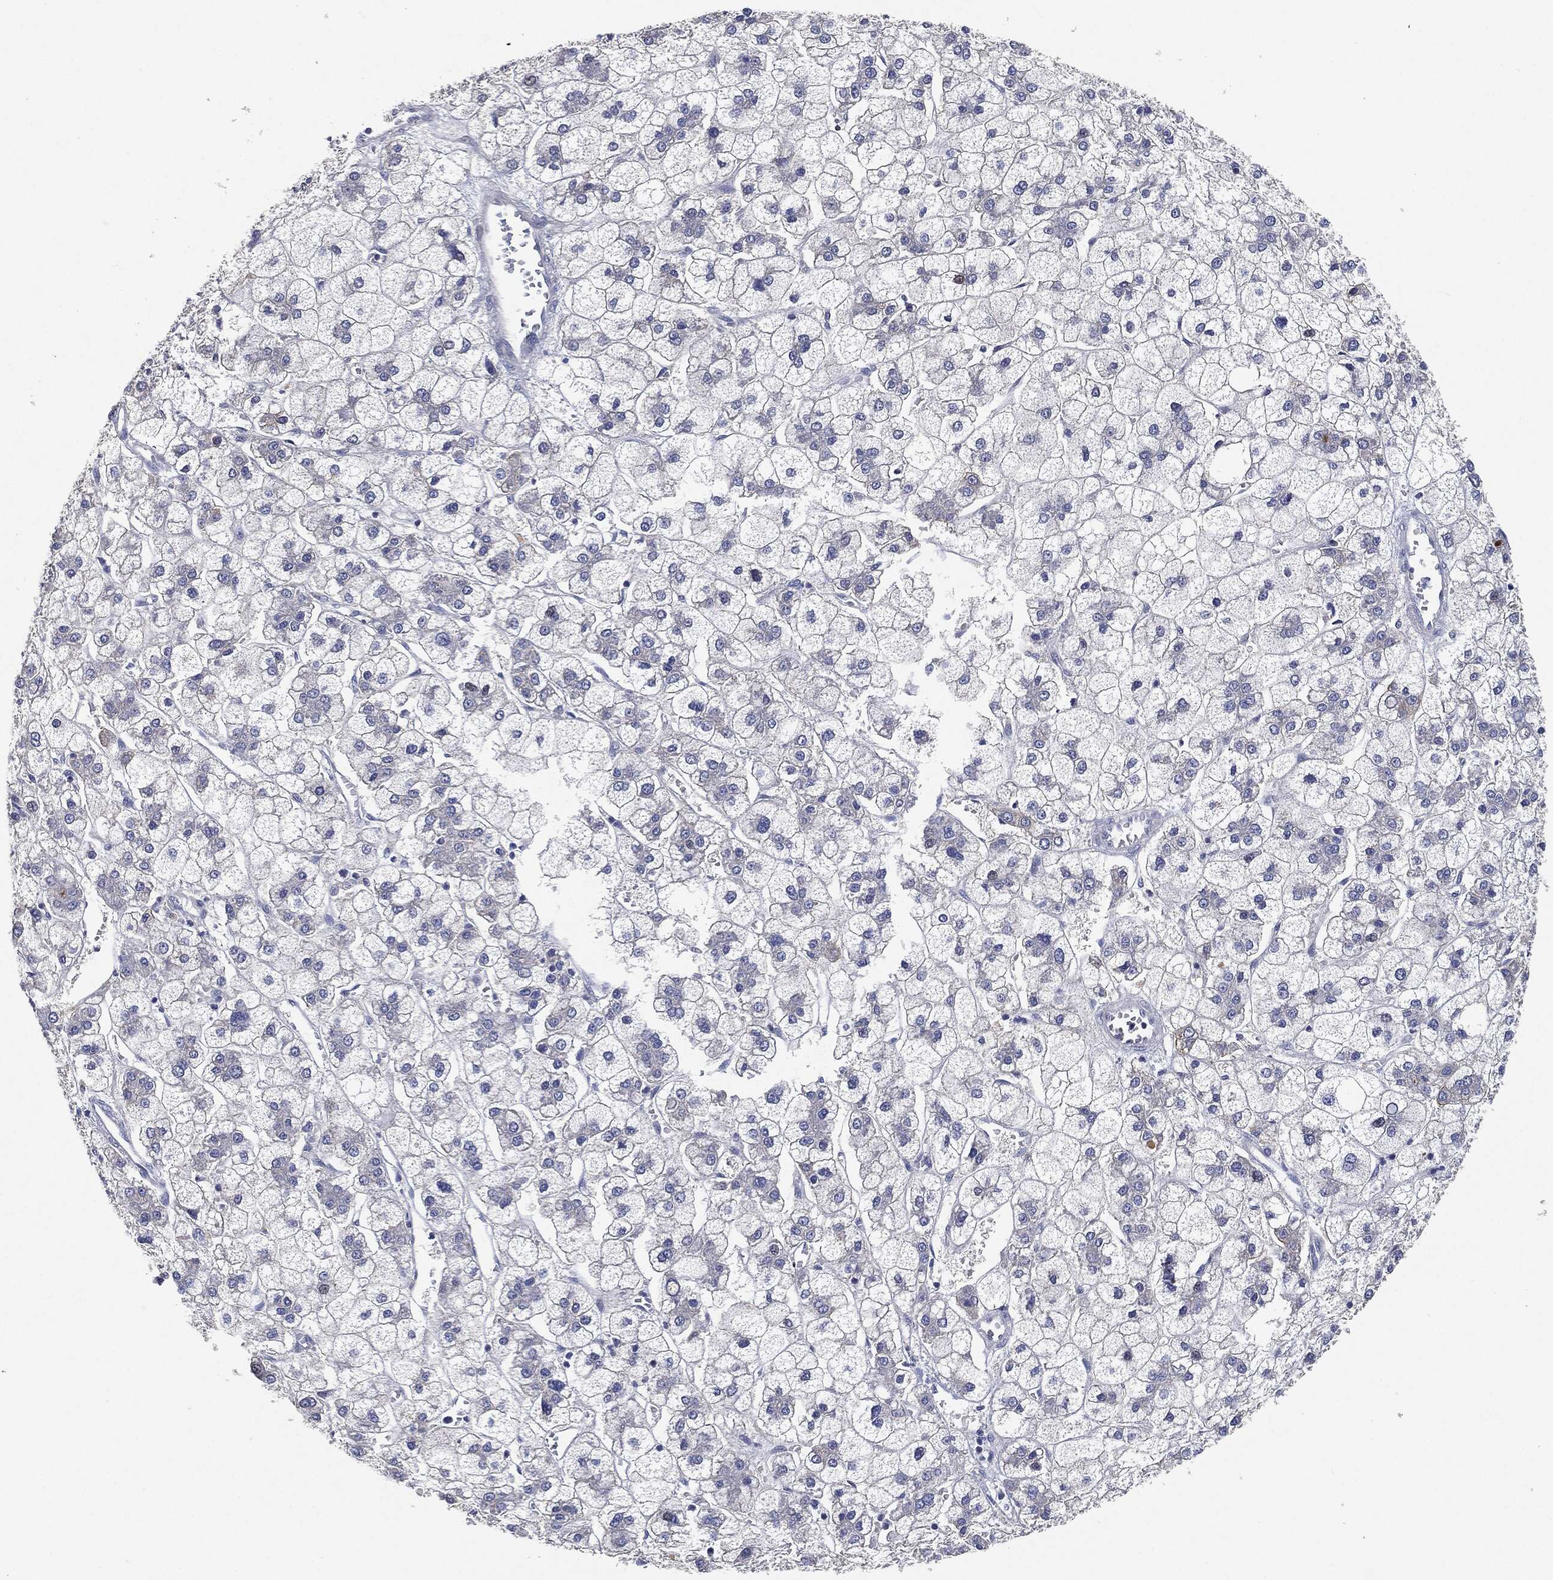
{"staining": {"intensity": "negative", "quantity": "none", "location": "none"}, "tissue": "liver cancer", "cell_type": "Tumor cells", "image_type": "cancer", "snomed": [{"axis": "morphology", "description": "Carcinoma, Hepatocellular, NOS"}, {"axis": "topography", "description": "Liver"}], "caption": "Protein analysis of liver hepatocellular carcinoma exhibits no significant staining in tumor cells.", "gene": "NTRK1", "patient": {"sex": "male", "age": 73}}